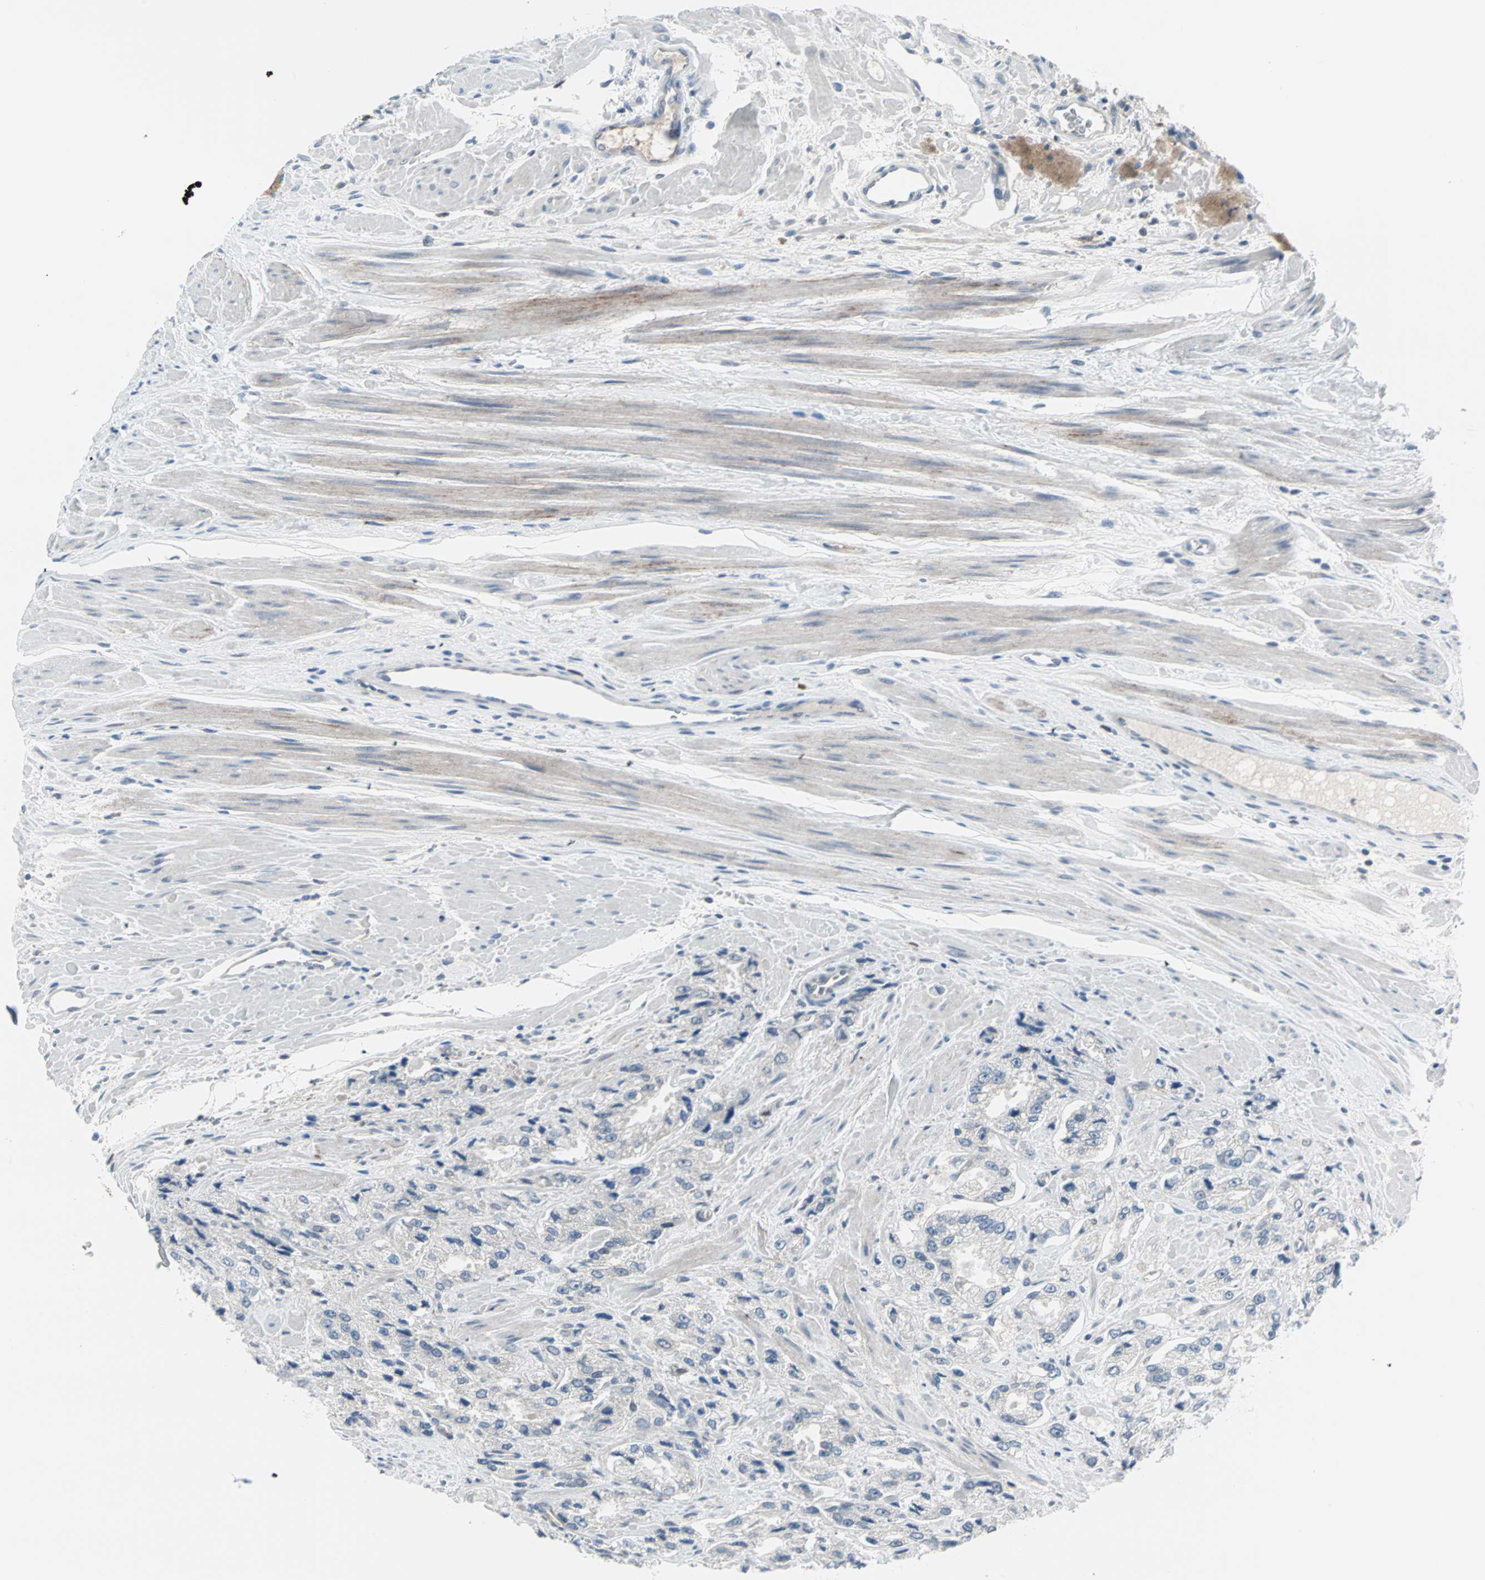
{"staining": {"intensity": "negative", "quantity": "none", "location": "none"}, "tissue": "prostate cancer", "cell_type": "Tumor cells", "image_type": "cancer", "snomed": [{"axis": "morphology", "description": "Adenocarcinoma, High grade"}, {"axis": "topography", "description": "Prostate"}], "caption": "Immunohistochemical staining of adenocarcinoma (high-grade) (prostate) exhibits no significant positivity in tumor cells.", "gene": "CASP3", "patient": {"sex": "male", "age": 58}}